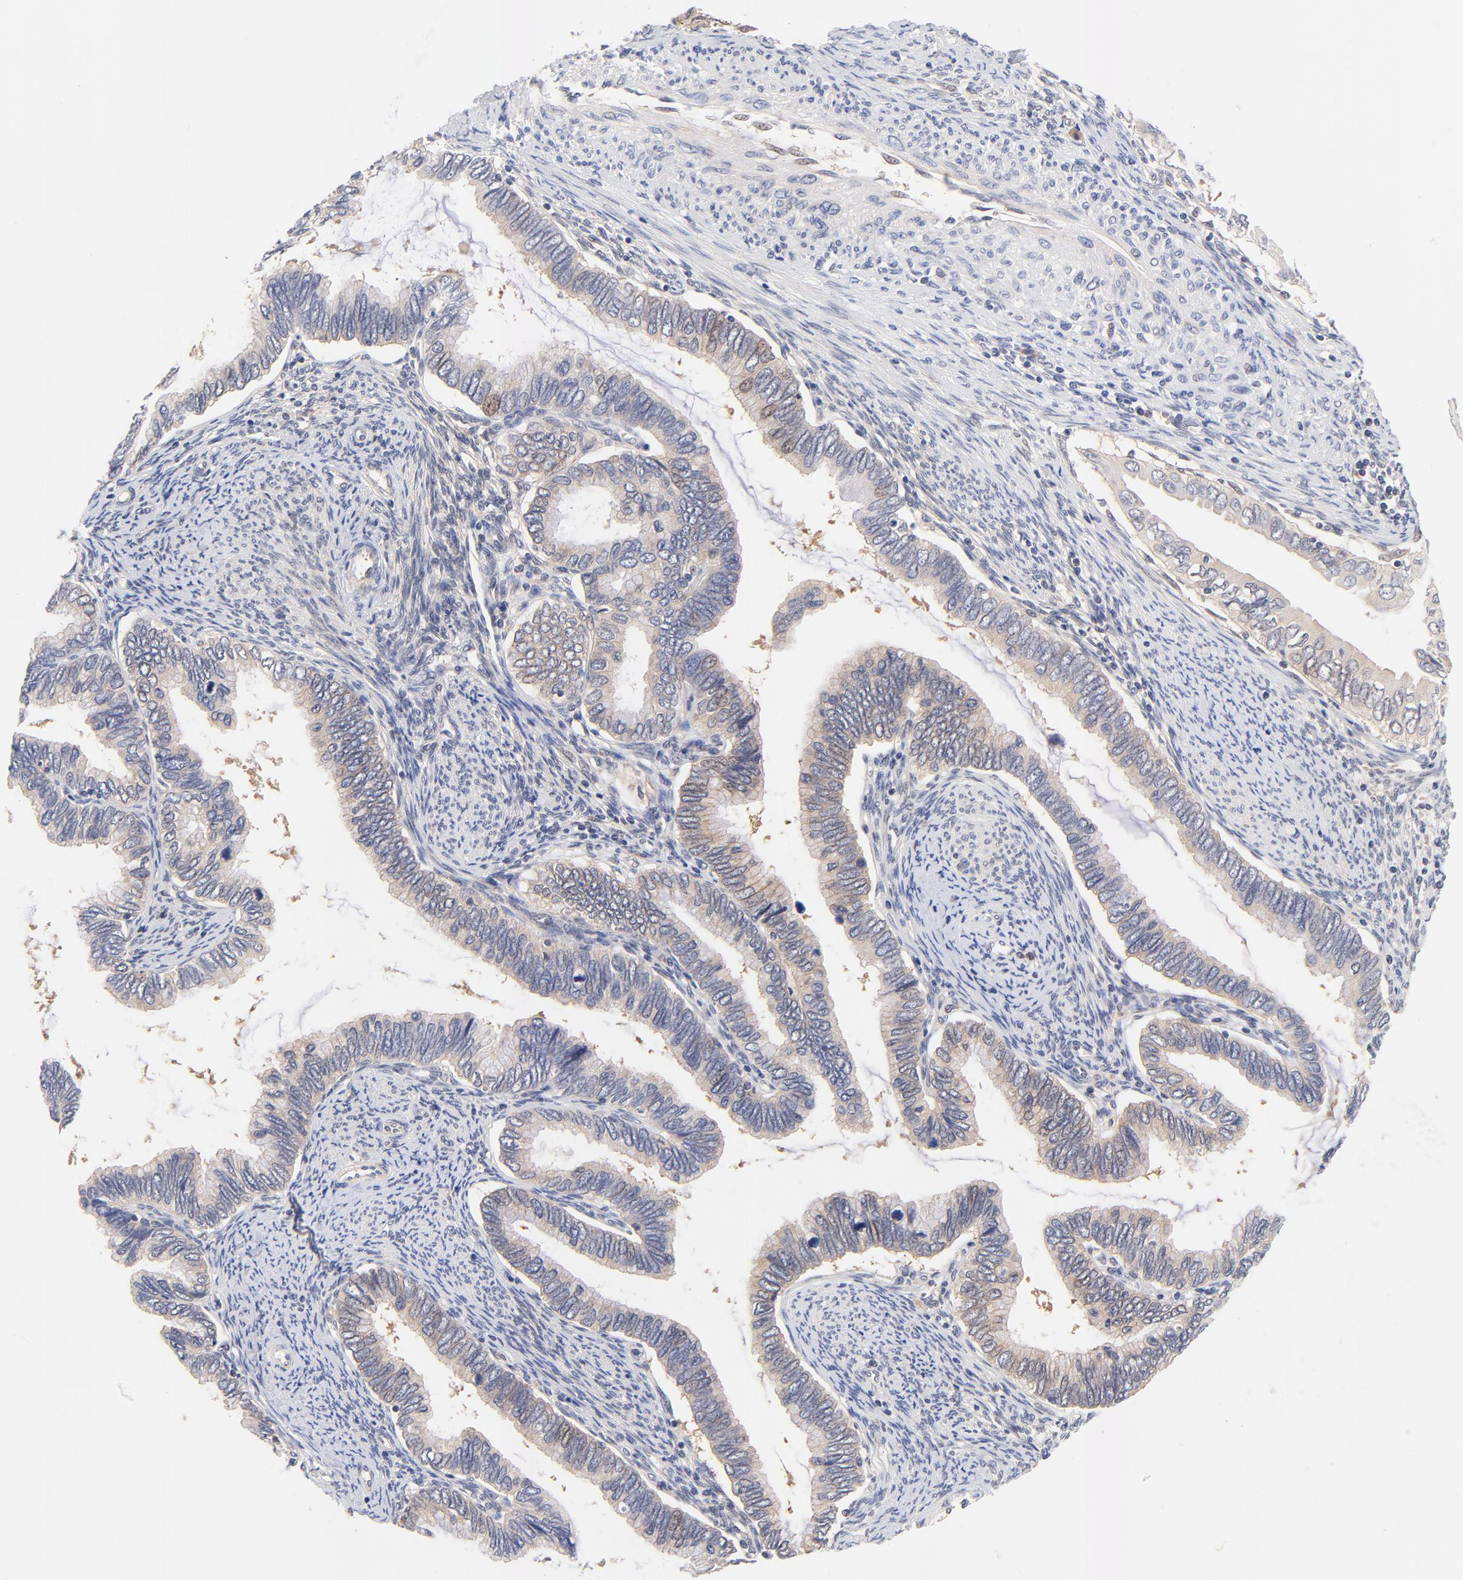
{"staining": {"intensity": "weak", "quantity": ">75%", "location": "cytoplasmic/membranous,nuclear"}, "tissue": "cervical cancer", "cell_type": "Tumor cells", "image_type": "cancer", "snomed": [{"axis": "morphology", "description": "Adenocarcinoma, NOS"}, {"axis": "topography", "description": "Cervix"}], "caption": "Cervical cancer (adenocarcinoma) tissue reveals weak cytoplasmic/membranous and nuclear staining in approximately >75% of tumor cells", "gene": "TXNL1", "patient": {"sex": "female", "age": 49}}